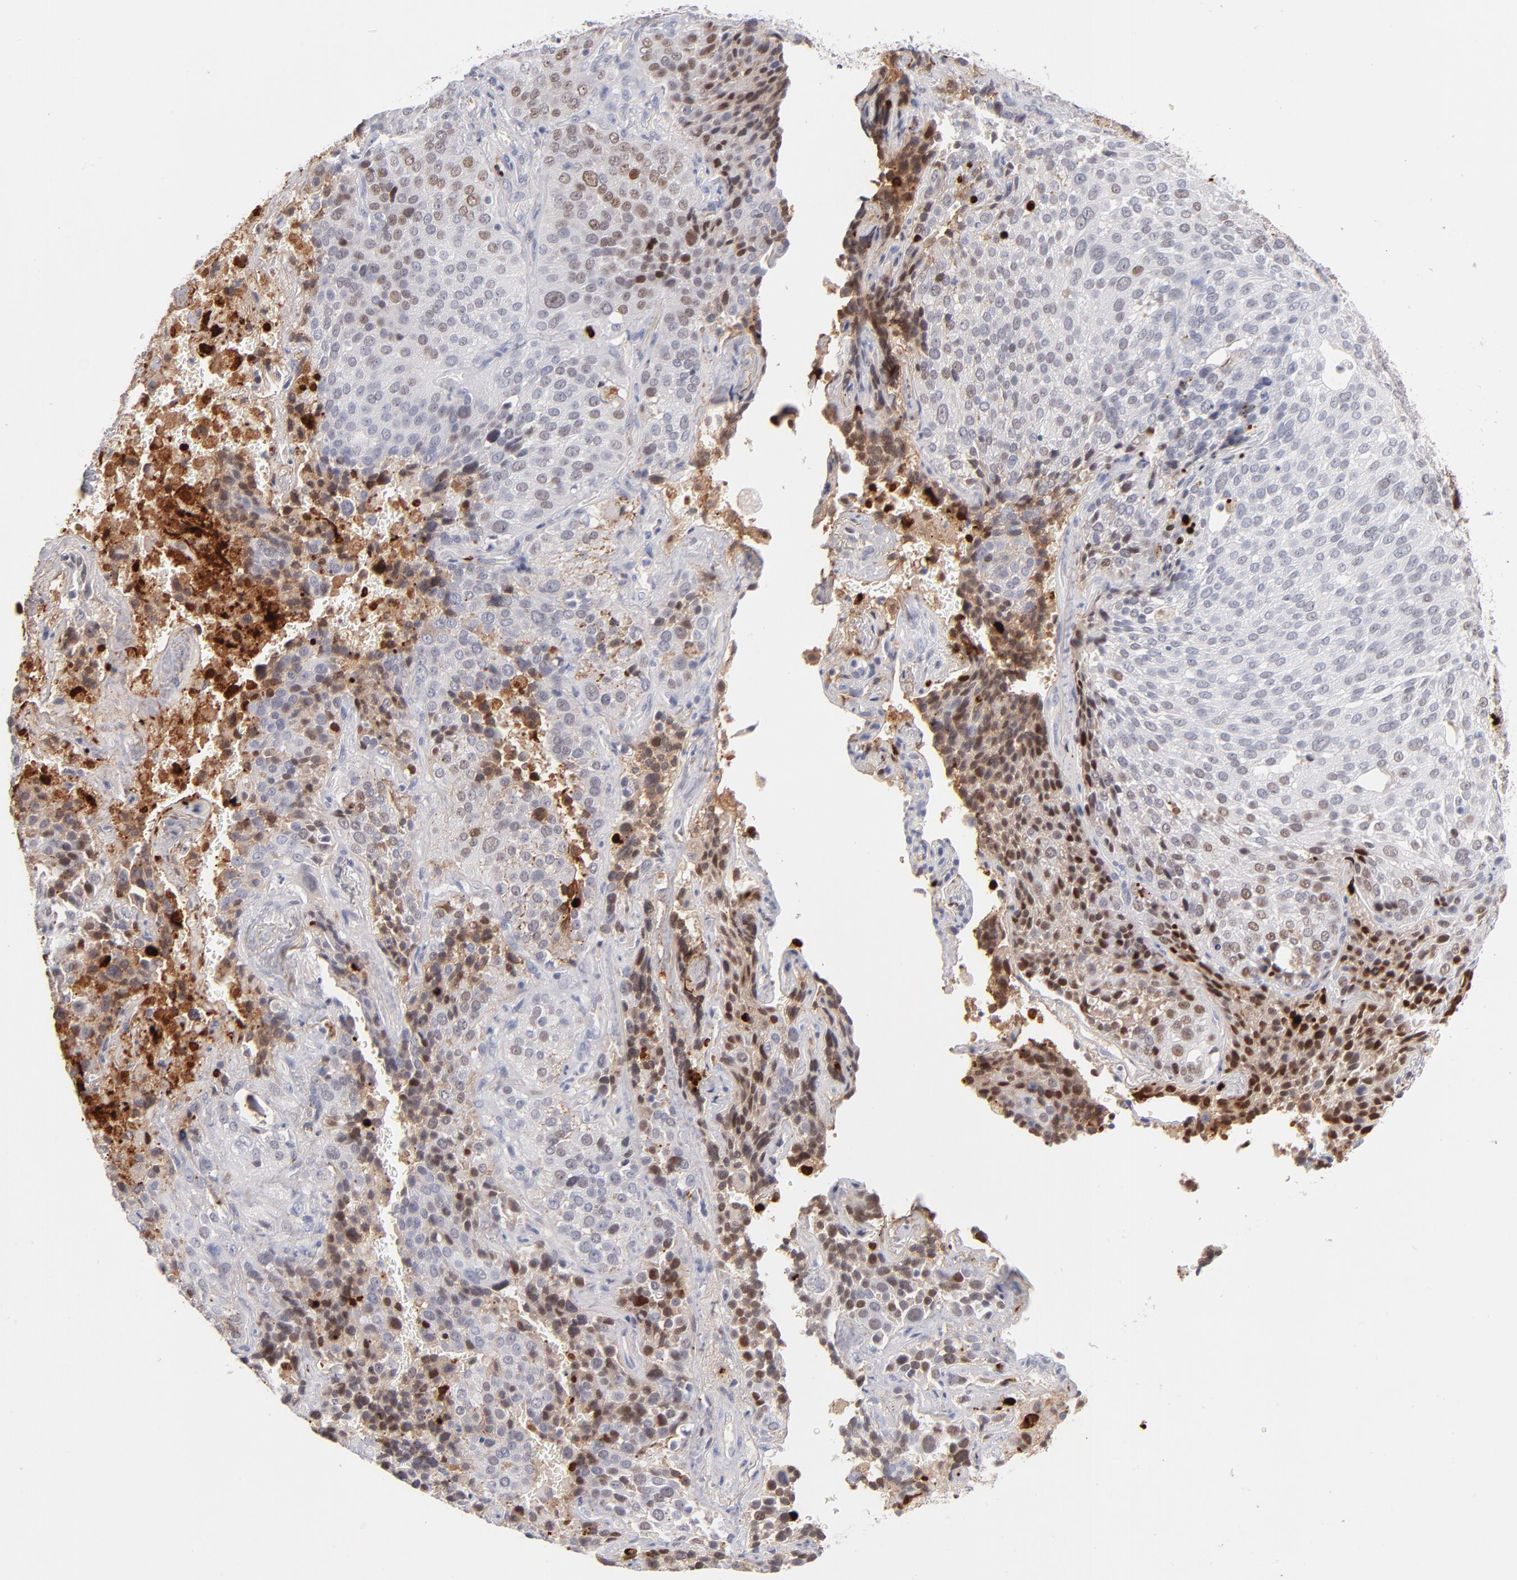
{"staining": {"intensity": "strong", "quantity": "25%-75%", "location": "nuclear"}, "tissue": "lung cancer", "cell_type": "Tumor cells", "image_type": "cancer", "snomed": [{"axis": "morphology", "description": "Squamous cell carcinoma, NOS"}, {"axis": "topography", "description": "Lung"}], "caption": "A high amount of strong nuclear positivity is appreciated in approximately 25%-75% of tumor cells in lung squamous cell carcinoma tissue. (DAB (3,3'-diaminobenzidine) IHC, brown staining for protein, blue staining for nuclei).", "gene": "PARP1", "patient": {"sex": "male", "age": 54}}